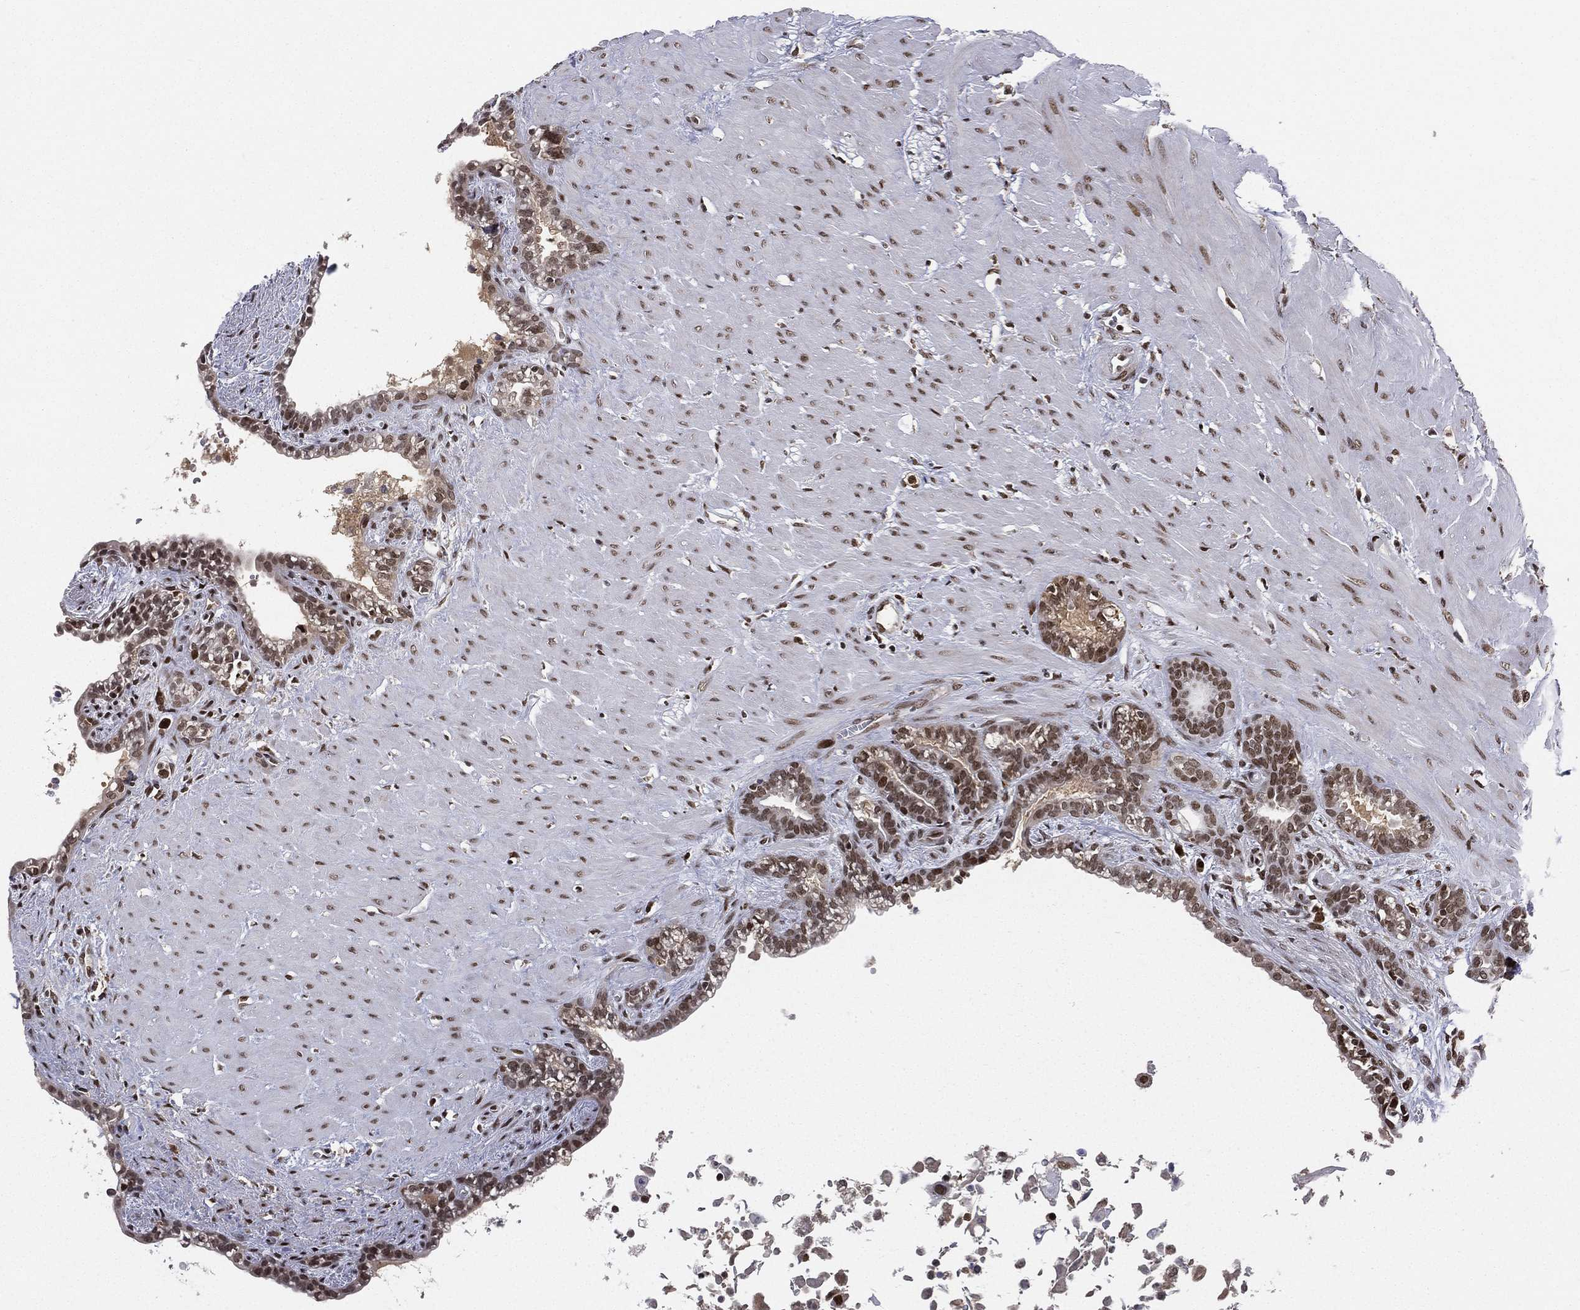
{"staining": {"intensity": "strong", "quantity": "25%-75%", "location": "nuclear"}, "tissue": "seminal vesicle", "cell_type": "Glandular cells", "image_type": "normal", "snomed": [{"axis": "morphology", "description": "Normal tissue, NOS"}, {"axis": "morphology", "description": "Urothelial carcinoma, NOS"}, {"axis": "topography", "description": "Urinary bladder"}, {"axis": "topography", "description": "Seminal veicle"}], "caption": "Normal seminal vesicle reveals strong nuclear staining in about 25%-75% of glandular cells (Stains: DAB in brown, nuclei in blue, Microscopy: brightfield microscopy at high magnification)..", "gene": "RTF1", "patient": {"sex": "male", "age": 76}}